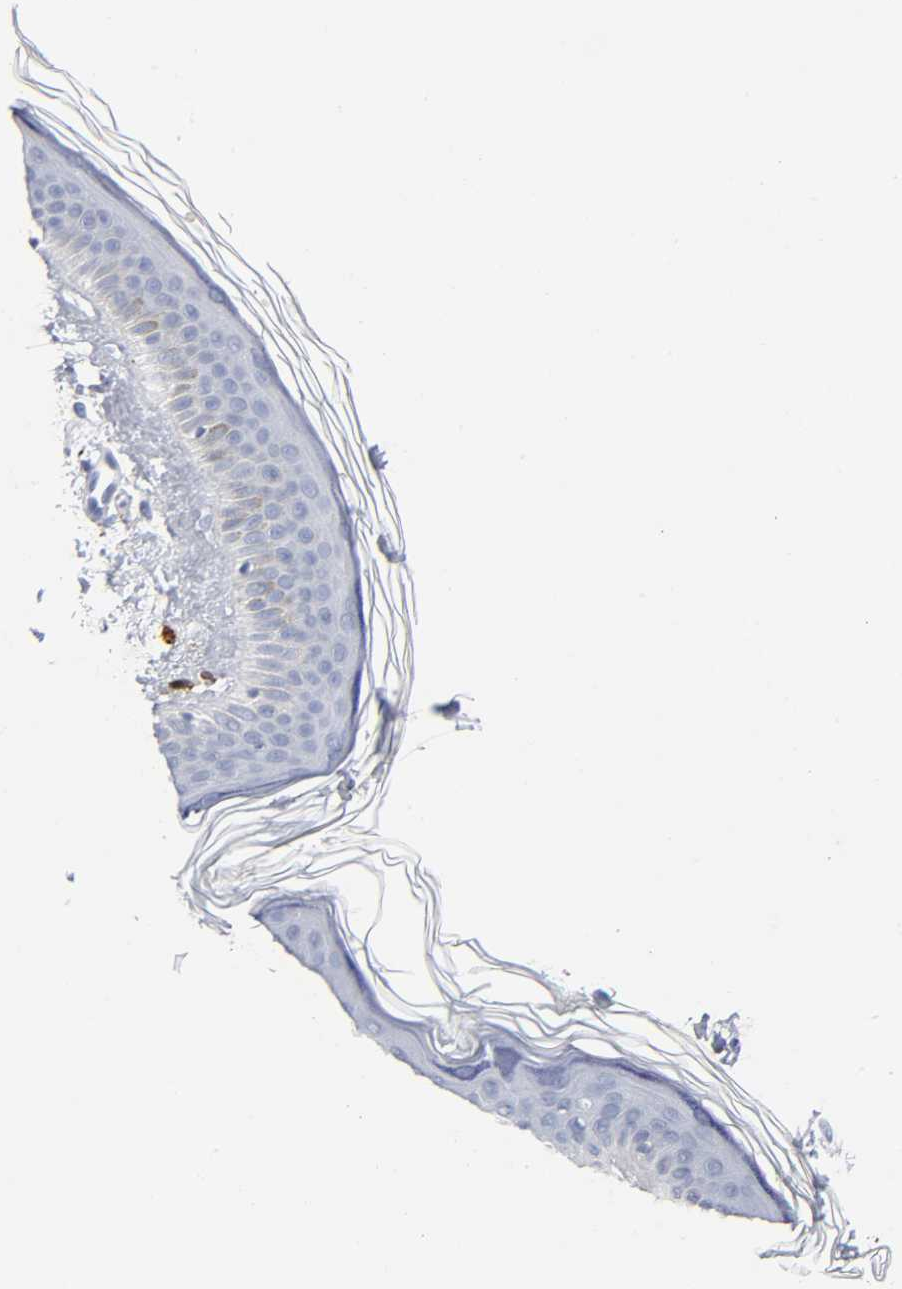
{"staining": {"intensity": "negative", "quantity": "none", "location": "none"}, "tissue": "skin", "cell_type": "Fibroblasts", "image_type": "normal", "snomed": [{"axis": "morphology", "description": "Normal tissue, NOS"}, {"axis": "topography", "description": "Skin"}], "caption": "The histopathology image reveals no significant expression in fibroblasts of skin.", "gene": "DOK2", "patient": {"sex": "female", "age": 56}}